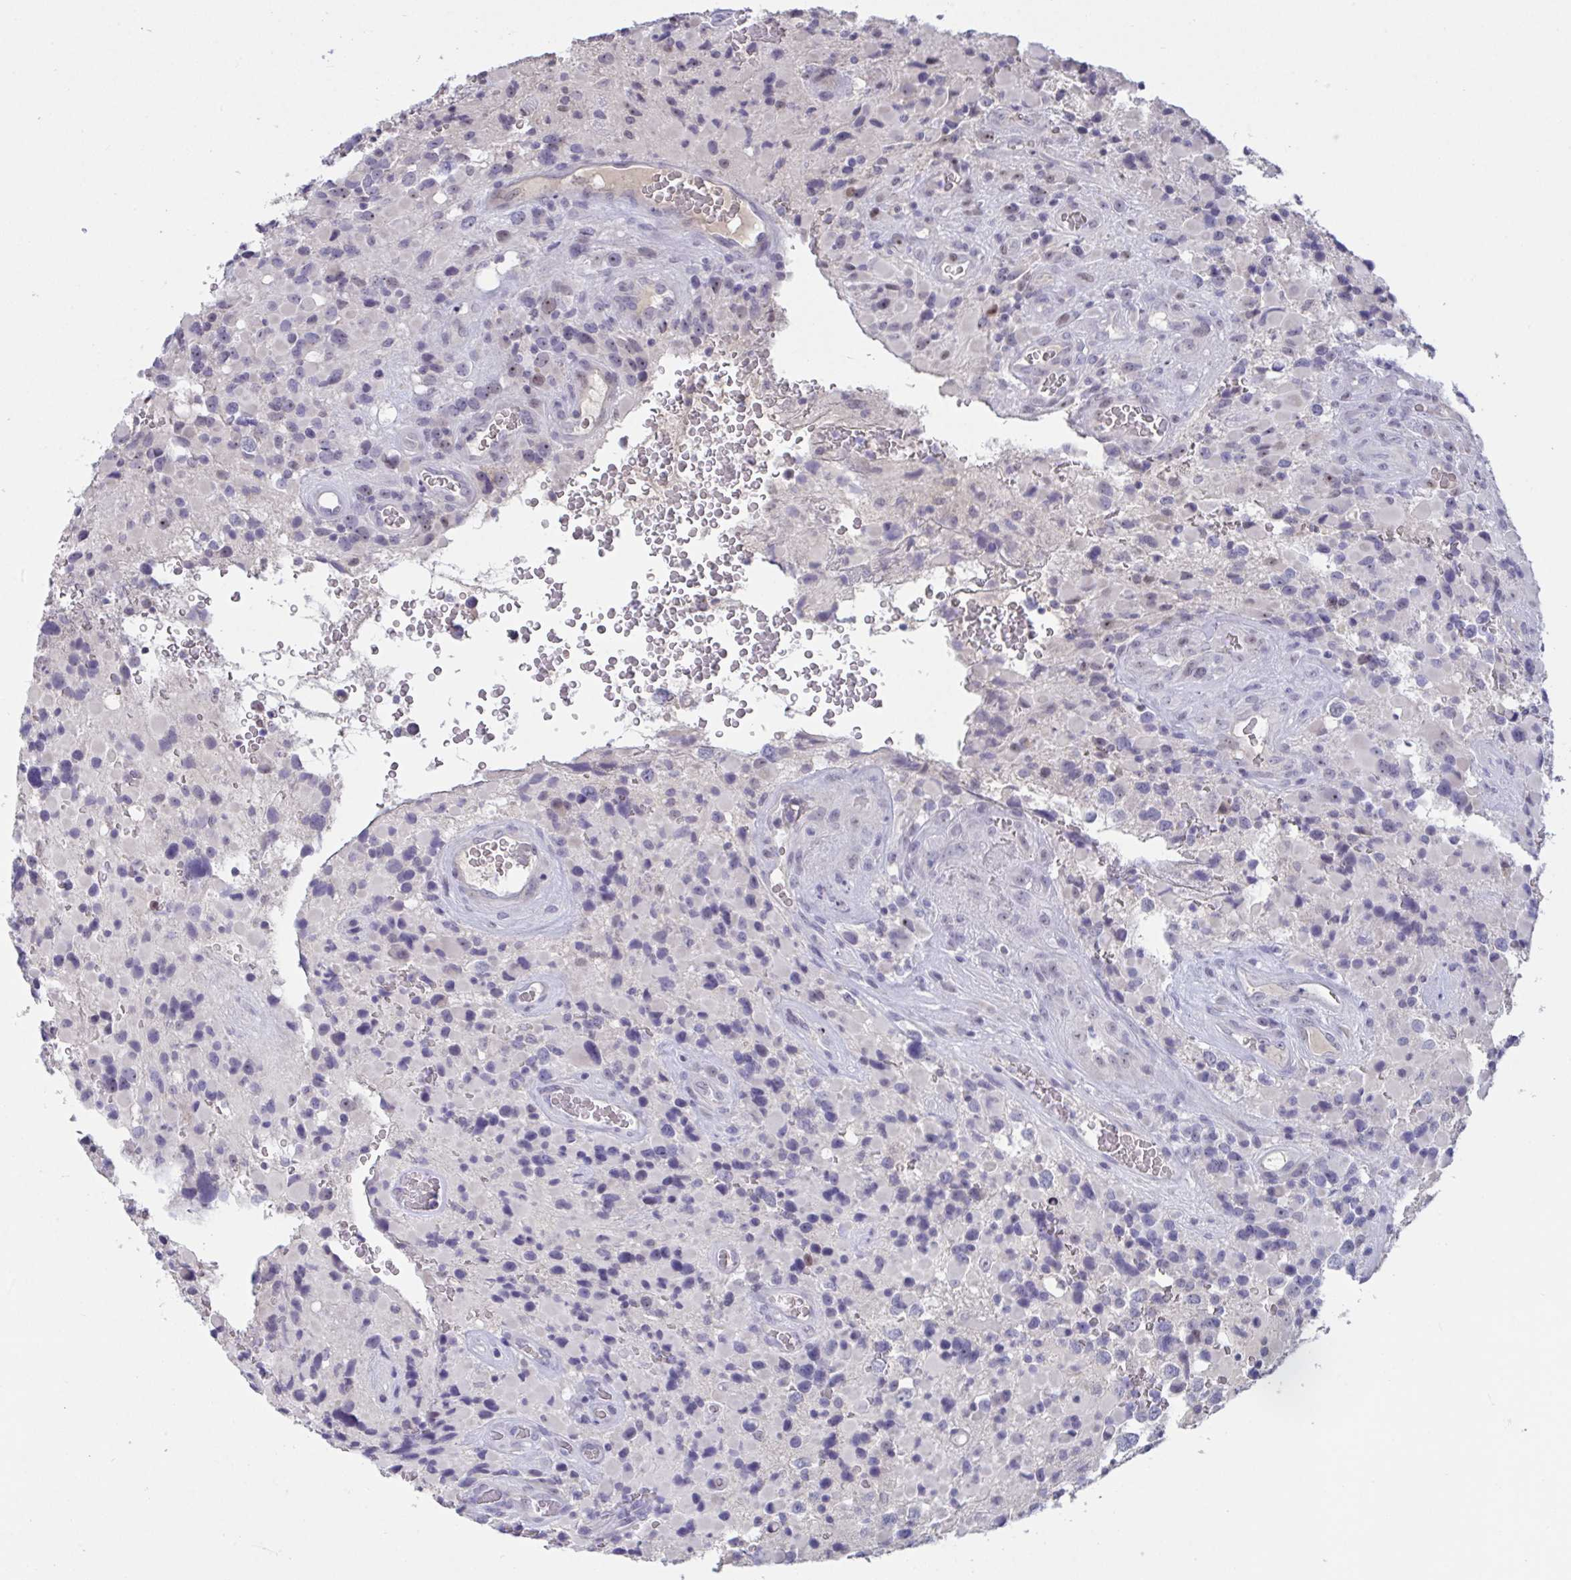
{"staining": {"intensity": "negative", "quantity": "none", "location": "none"}, "tissue": "glioma", "cell_type": "Tumor cells", "image_type": "cancer", "snomed": [{"axis": "morphology", "description": "Glioma, malignant, High grade"}, {"axis": "topography", "description": "Brain"}], "caption": "There is no significant staining in tumor cells of glioma.", "gene": "MYC", "patient": {"sex": "female", "age": 40}}